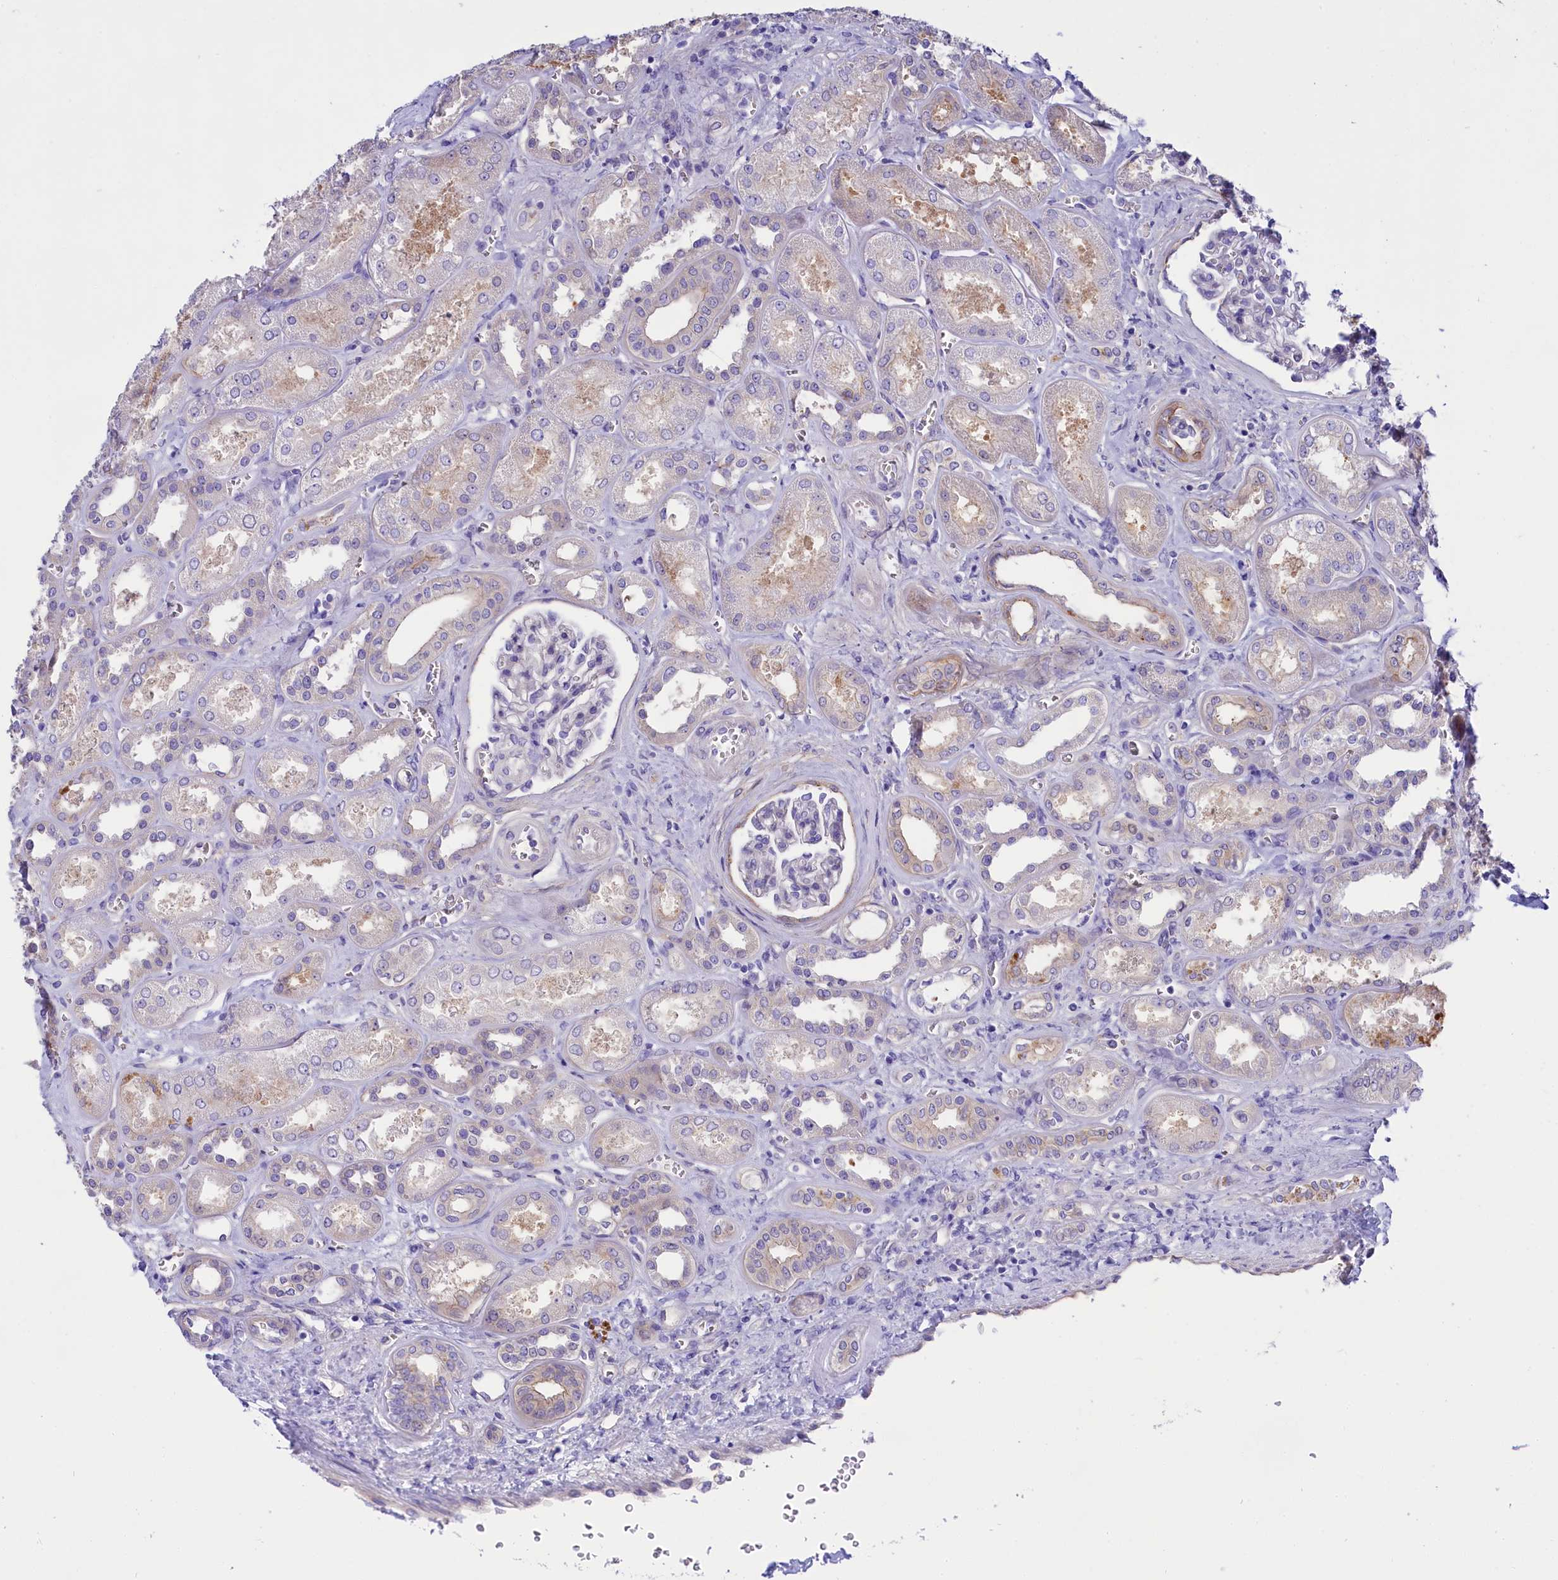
{"staining": {"intensity": "negative", "quantity": "none", "location": "none"}, "tissue": "kidney", "cell_type": "Cells in glomeruli", "image_type": "normal", "snomed": [{"axis": "morphology", "description": "Normal tissue, NOS"}, {"axis": "morphology", "description": "Adenocarcinoma, NOS"}, {"axis": "topography", "description": "Kidney"}], "caption": "Kidney was stained to show a protein in brown. There is no significant staining in cells in glomeruli. (Stains: DAB IHC with hematoxylin counter stain, Microscopy: brightfield microscopy at high magnification).", "gene": "PPP1R13L", "patient": {"sex": "female", "age": 68}}